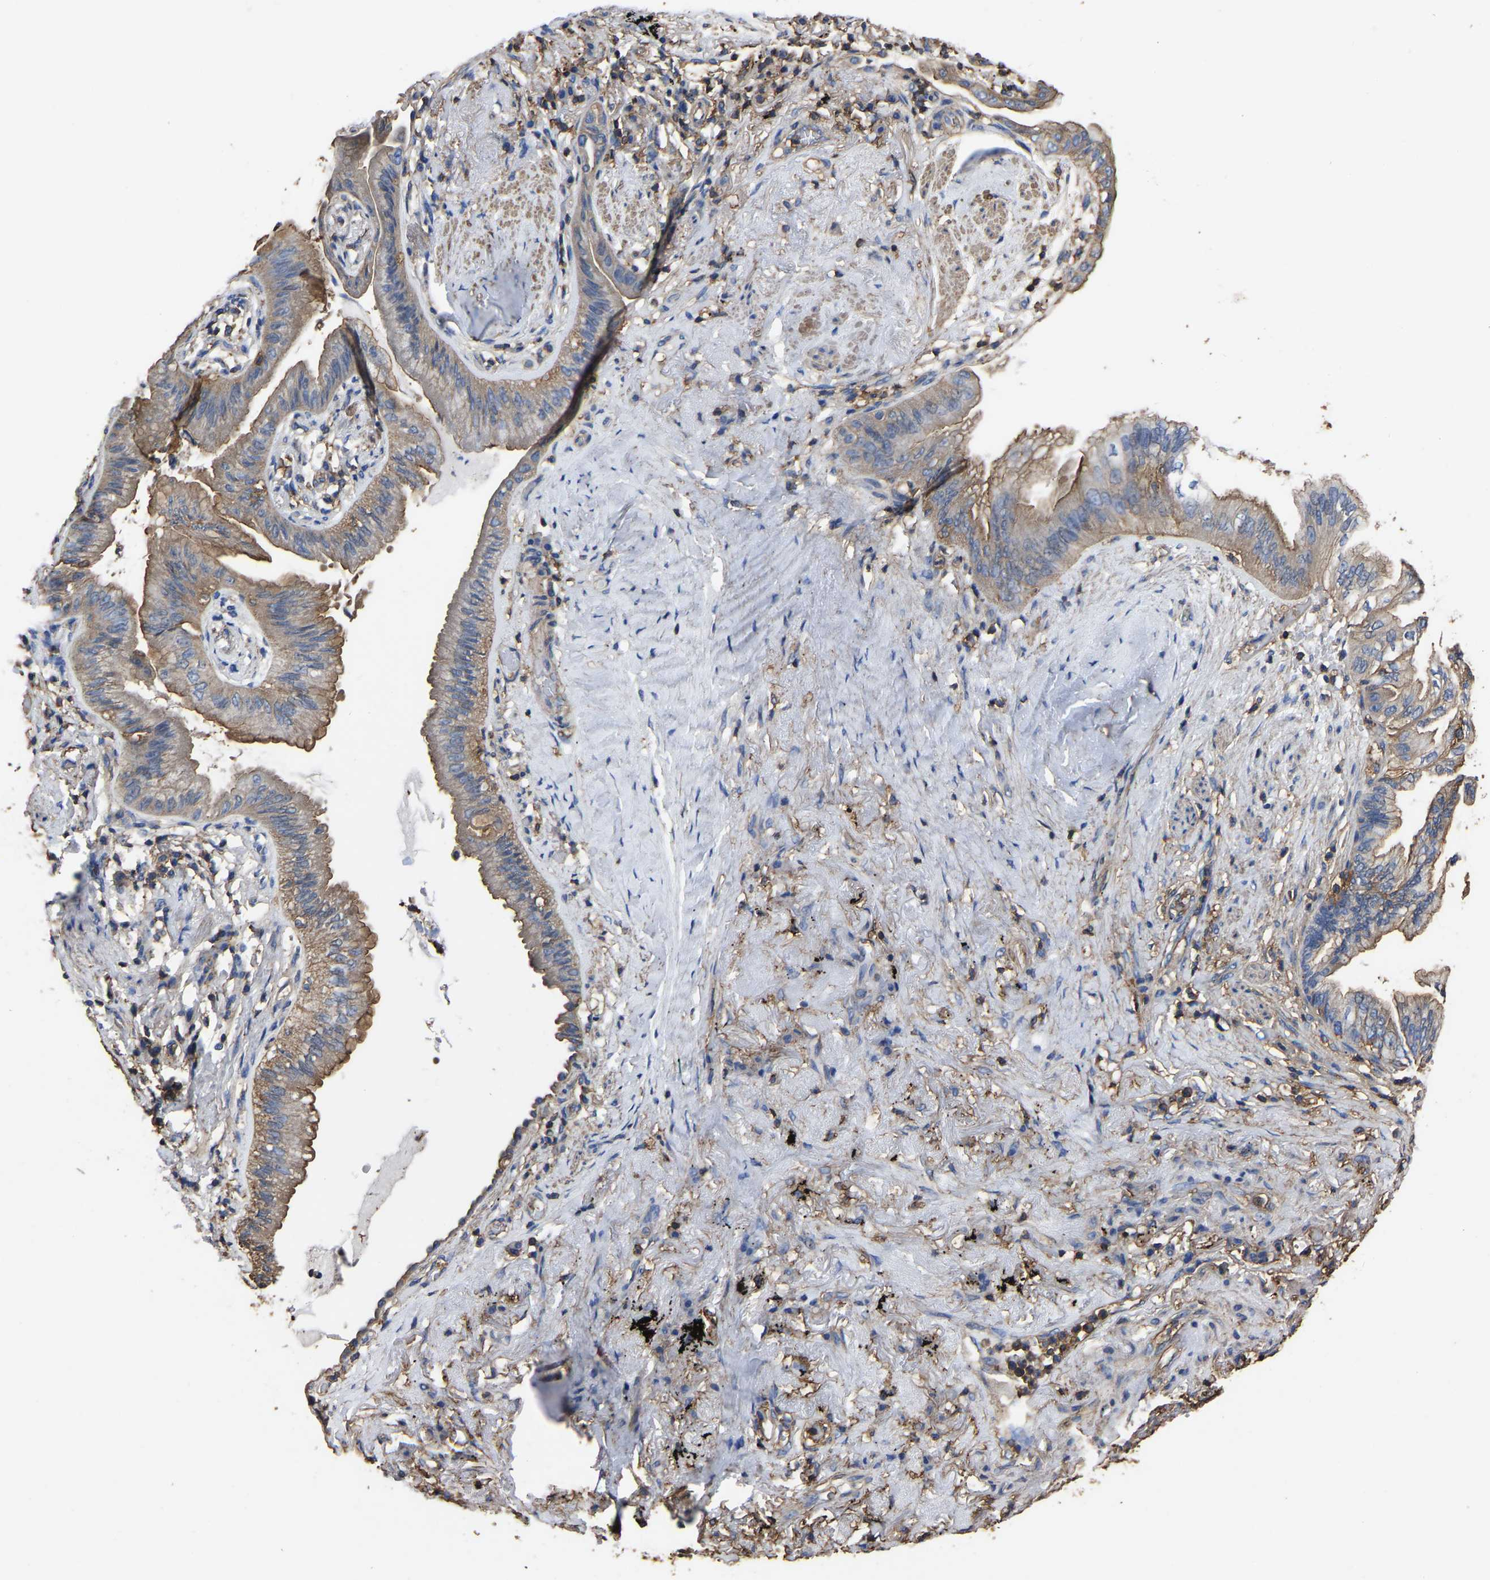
{"staining": {"intensity": "moderate", "quantity": ">75%", "location": "cytoplasmic/membranous"}, "tissue": "lung cancer", "cell_type": "Tumor cells", "image_type": "cancer", "snomed": [{"axis": "morphology", "description": "Normal tissue, NOS"}, {"axis": "morphology", "description": "Adenocarcinoma, NOS"}, {"axis": "topography", "description": "Bronchus"}, {"axis": "topography", "description": "Lung"}], "caption": "This photomicrograph exhibits immunohistochemistry staining of human lung cancer (adenocarcinoma), with medium moderate cytoplasmic/membranous staining in approximately >75% of tumor cells.", "gene": "ARMT1", "patient": {"sex": "female", "age": 70}}